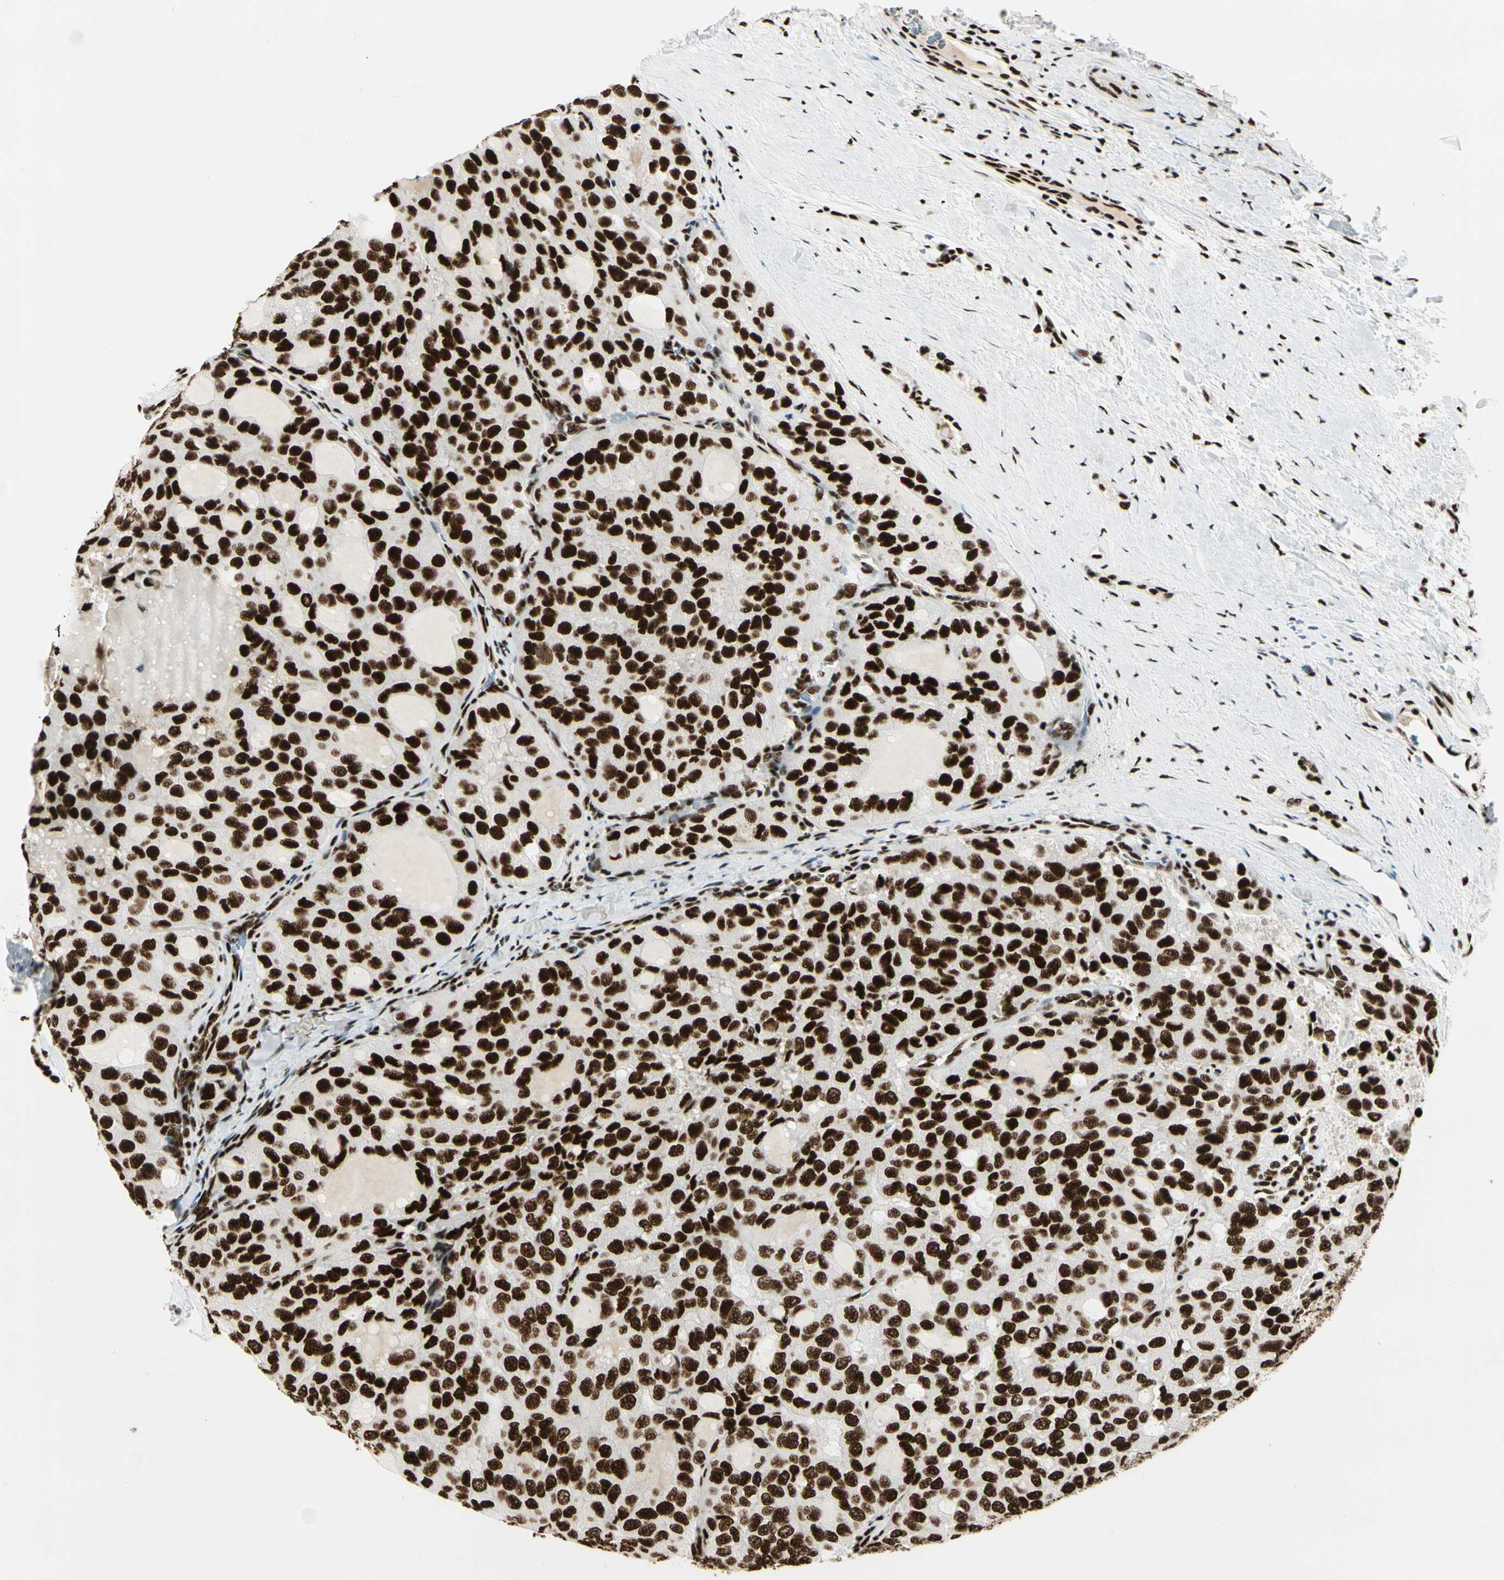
{"staining": {"intensity": "strong", "quantity": ">75%", "location": "cytoplasmic/membranous,nuclear"}, "tissue": "thyroid cancer", "cell_type": "Tumor cells", "image_type": "cancer", "snomed": [{"axis": "morphology", "description": "Follicular adenoma carcinoma, NOS"}, {"axis": "topography", "description": "Thyroid gland"}], "caption": "DAB (3,3'-diaminobenzidine) immunohistochemical staining of thyroid cancer (follicular adenoma carcinoma) displays strong cytoplasmic/membranous and nuclear protein positivity in about >75% of tumor cells.", "gene": "CCAR1", "patient": {"sex": "male", "age": 75}}